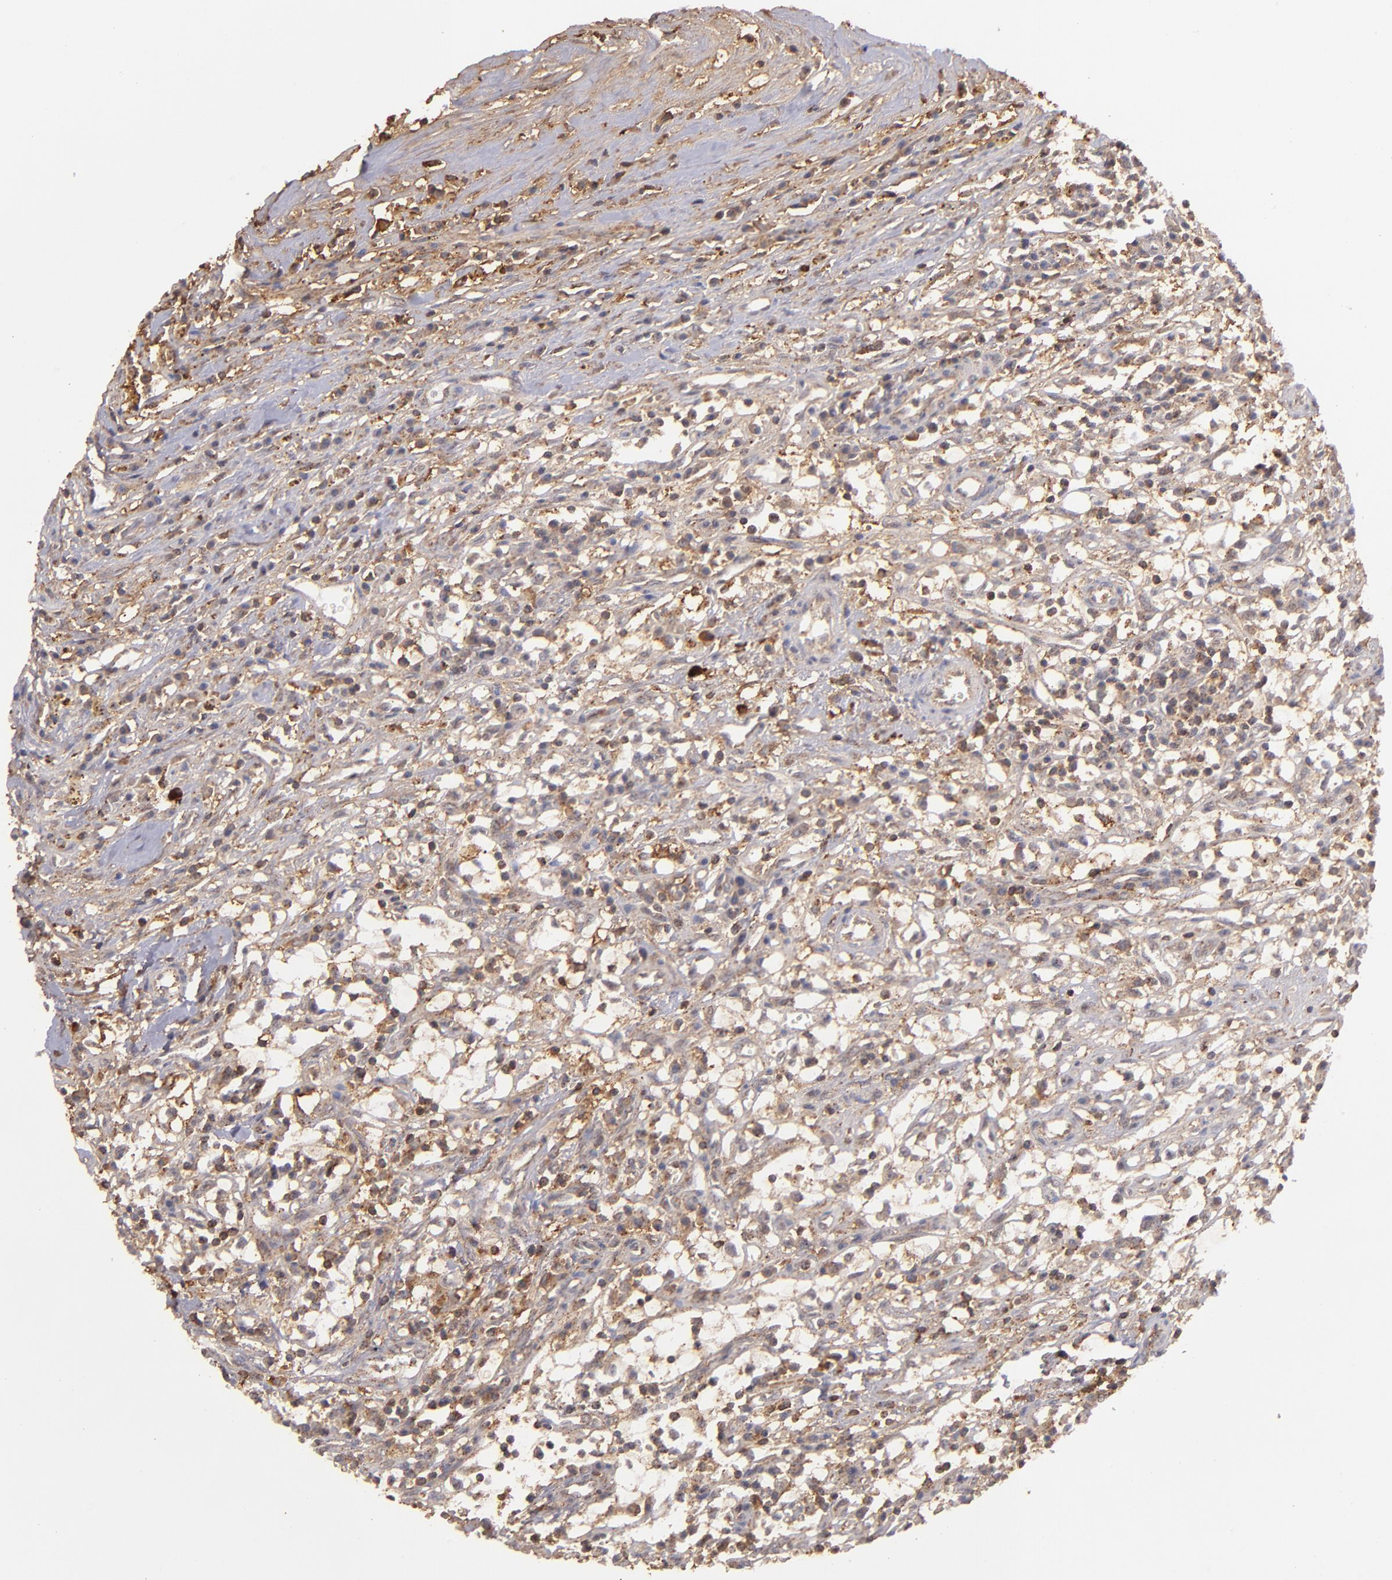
{"staining": {"intensity": "moderate", "quantity": "25%-75%", "location": "cytoplasmic/membranous"}, "tissue": "renal cancer", "cell_type": "Tumor cells", "image_type": "cancer", "snomed": [{"axis": "morphology", "description": "Adenocarcinoma, NOS"}, {"axis": "topography", "description": "Kidney"}], "caption": "About 25%-75% of tumor cells in renal adenocarcinoma show moderate cytoplasmic/membranous protein expression as visualized by brown immunohistochemical staining.", "gene": "ZFYVE1", "patient": {"sex": "male", "age": 82}}